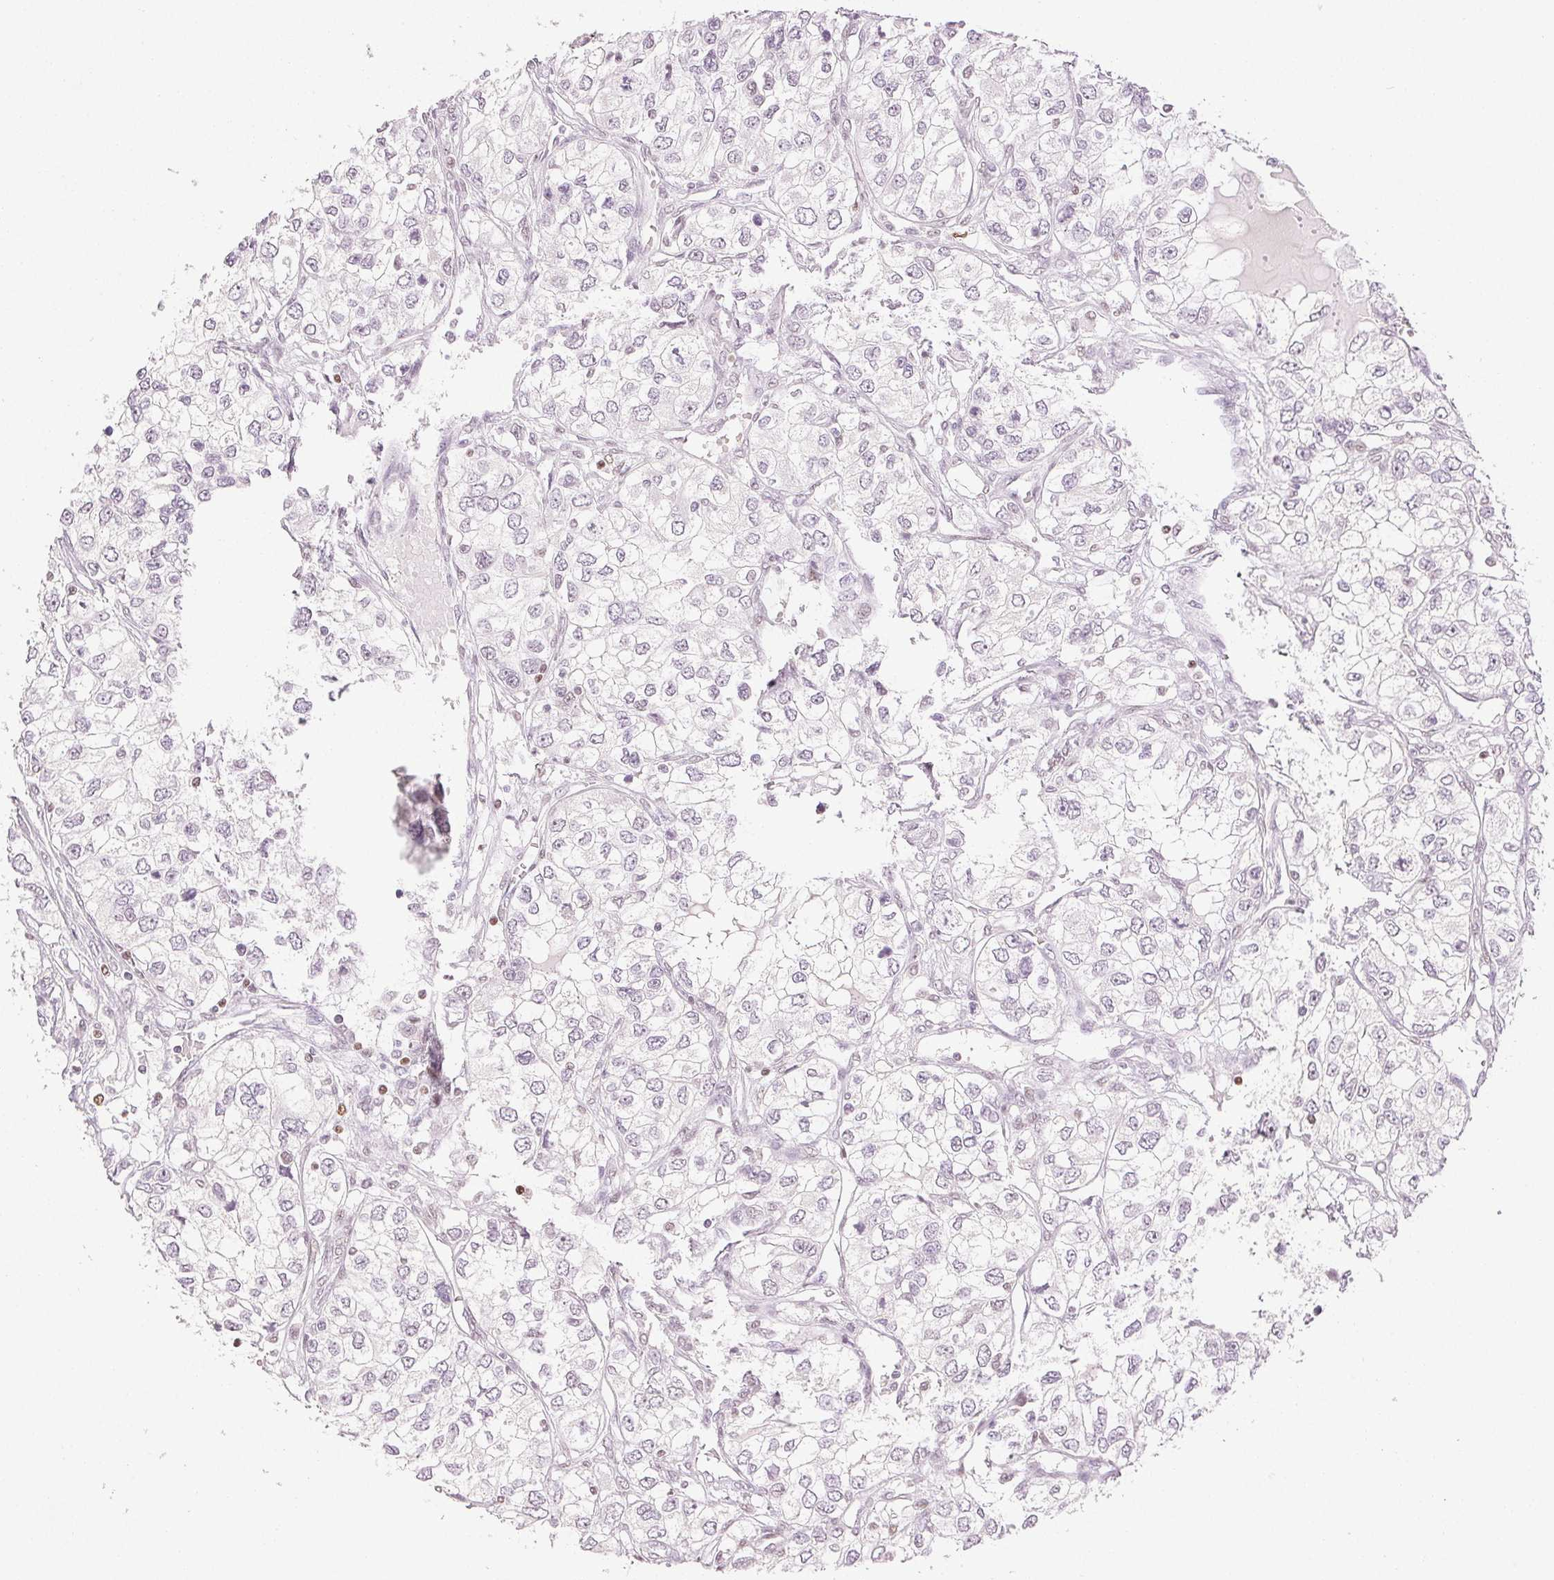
{"staining": {"intensity": "negative", "quantity": "none", "location": "none"}, "tissue": "renal cancer", "cell_type": "Tumor cells", "image_type": "cancer", "snomed": [{"axis": "morphology", "description": "Adenocarcinoma, NOS"}, {"axis": "topography", "description": "Kidney"}], "caption": "Protein analysis of renal cancer (adenocarcinoma) demonstrates no significant expression in tumor cells.", "gene": "RUNX2", "patient": {"sex": "female", "age": 59}}